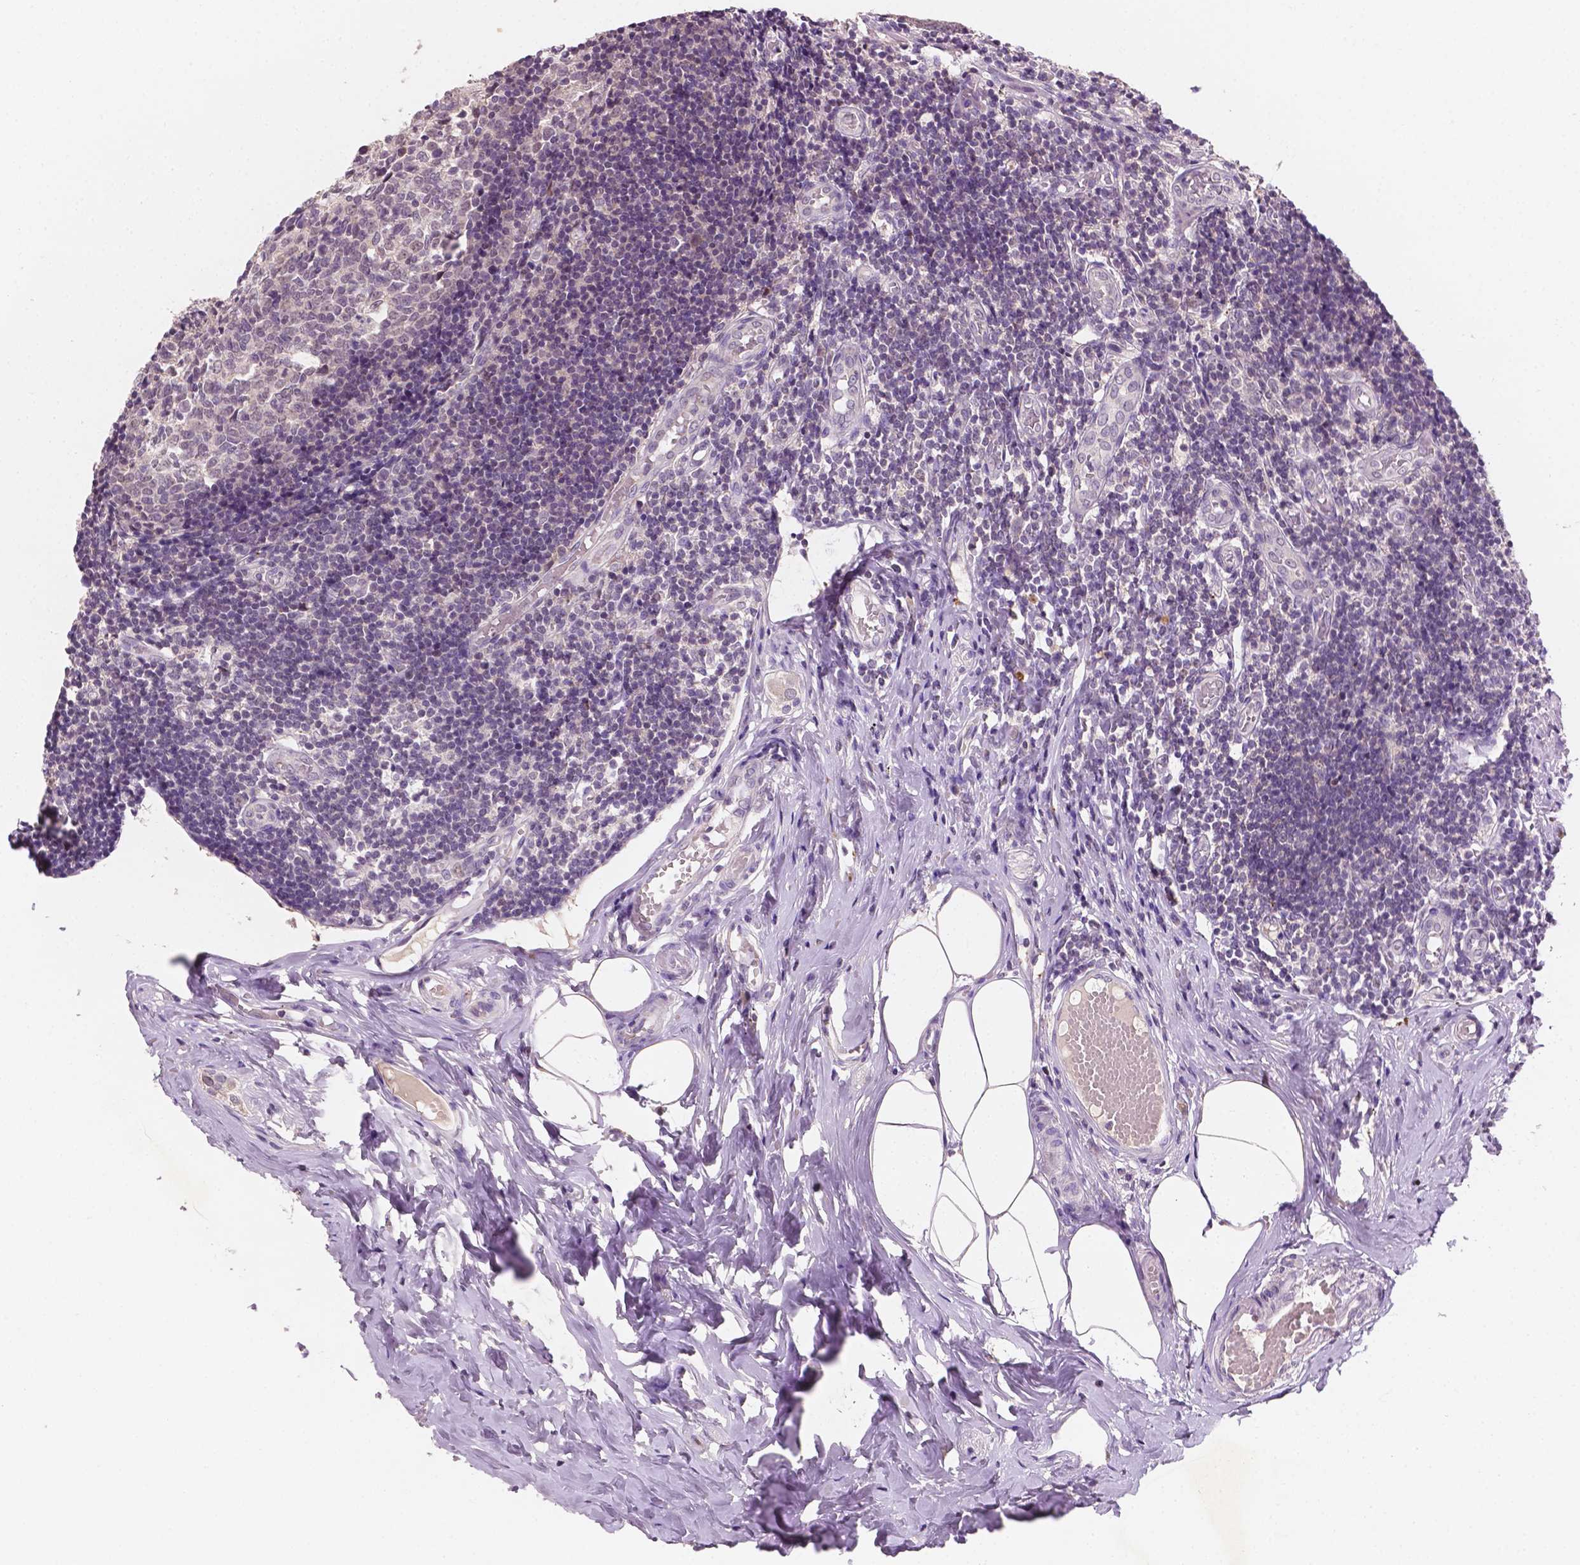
{"staining": {"intensity": "moderate", "quantity": ">75%", "location": "cytoplasmic/membranous"}, "tissue": "appendix", "cell_type": "Glandular cells", "image_type": "normal", "snomed": [{"axis": "morphology", "description": "Normal tissue, NOS"}, {"axis": "topography", "description": "Appendix"}], "caption": "Protein analysis of benign appendix shows moderate cytoplasmic/membranous expression in about >75% of glandular cells.", "gene": "MROH6", "patient": {"sex": "female", "age": 32}}